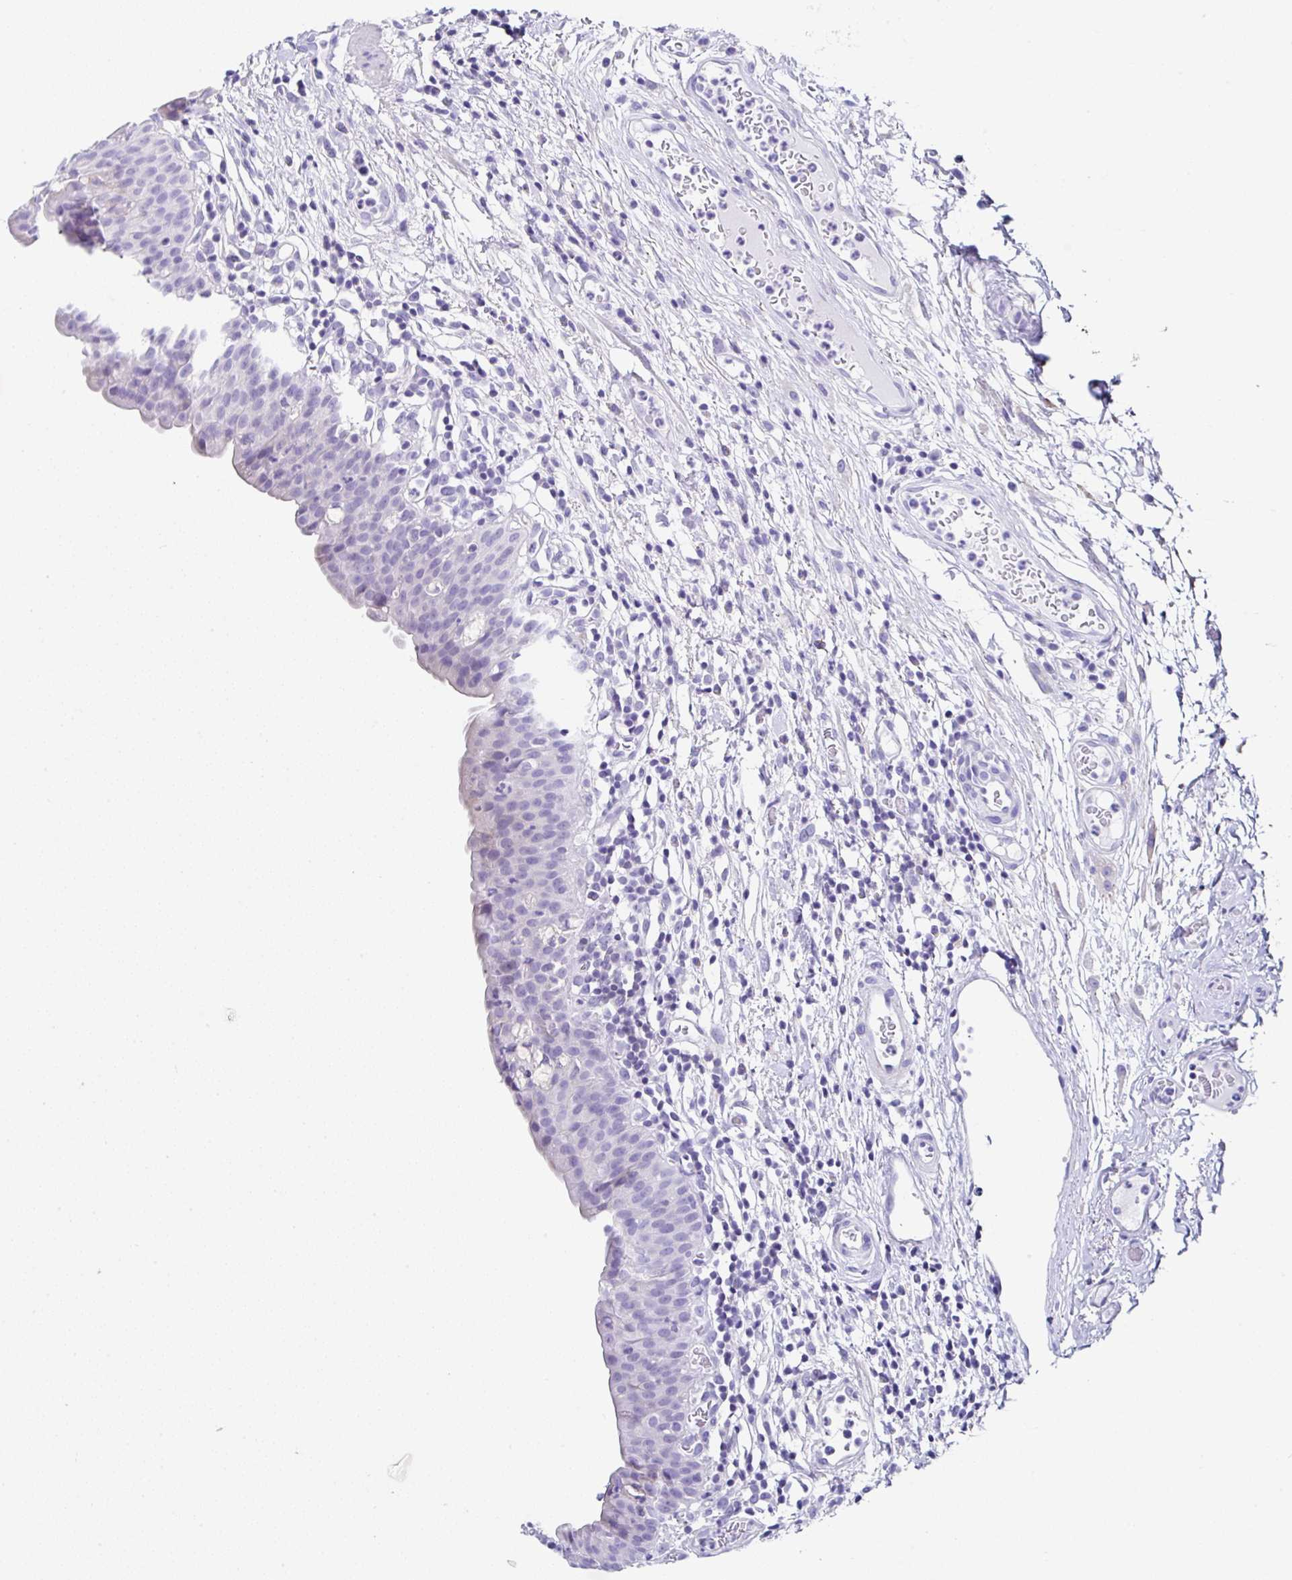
{"staining": {"intensity": "negative", "quantity": "none", "location": "none"}, "tissue": "urinary bladder", "cell_type": "Urothelial cells", "image_type": "normal", "snomed": [{"axis": "morphology", "description": "Normal tissue, NOS"}, {"axis": "morphology", "description": "Inflammation, NOS"}, {"axis": "topography", "description": "Urinary bladder"}], "caption": "This is an IHC image of unremarkable human urinary bladder. There is no expression in urothelial cells.", "gene": "UGT3A1", "patient": {"sex": "male", "age": 57}}